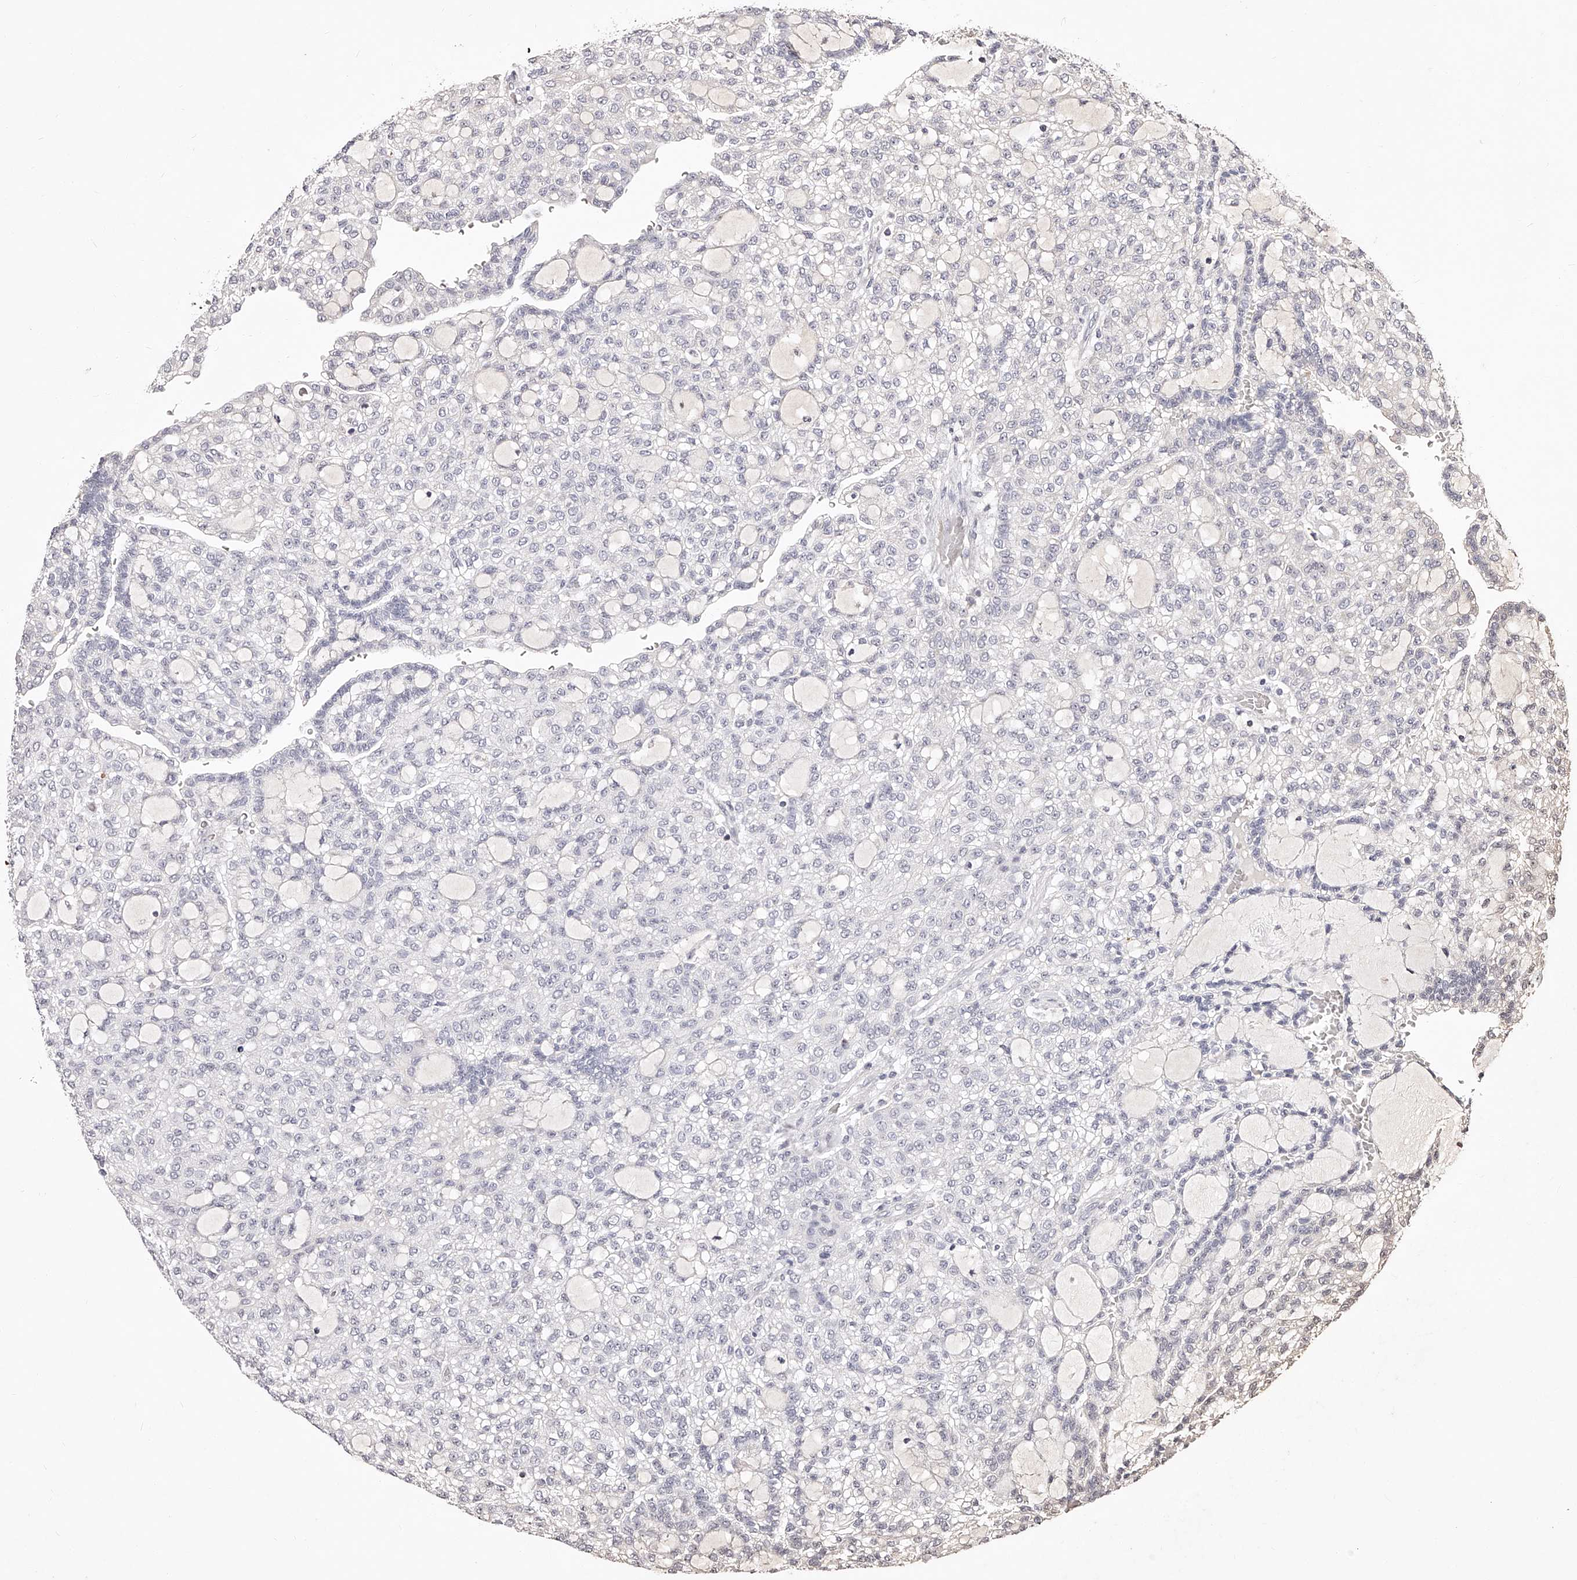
{"staining": {"intensity": "negative", "quantity": "none", "location": "none"}, "tissue": "renal cancer", "cell_type": "Tumor cells", "image_type": "cancer", "snomed": [{"axis": "morphology", "description": "Adenocarcinoma, NOS"}, {"axis": "topography", "description": "Kidney"}], "caption": "Immunohistochemical staining of renal adenocarcinoma demonstrates no significant staining in tumor cells.", "gene": "PHACTR1", "patient": {"sex": "male", "age": 63}}